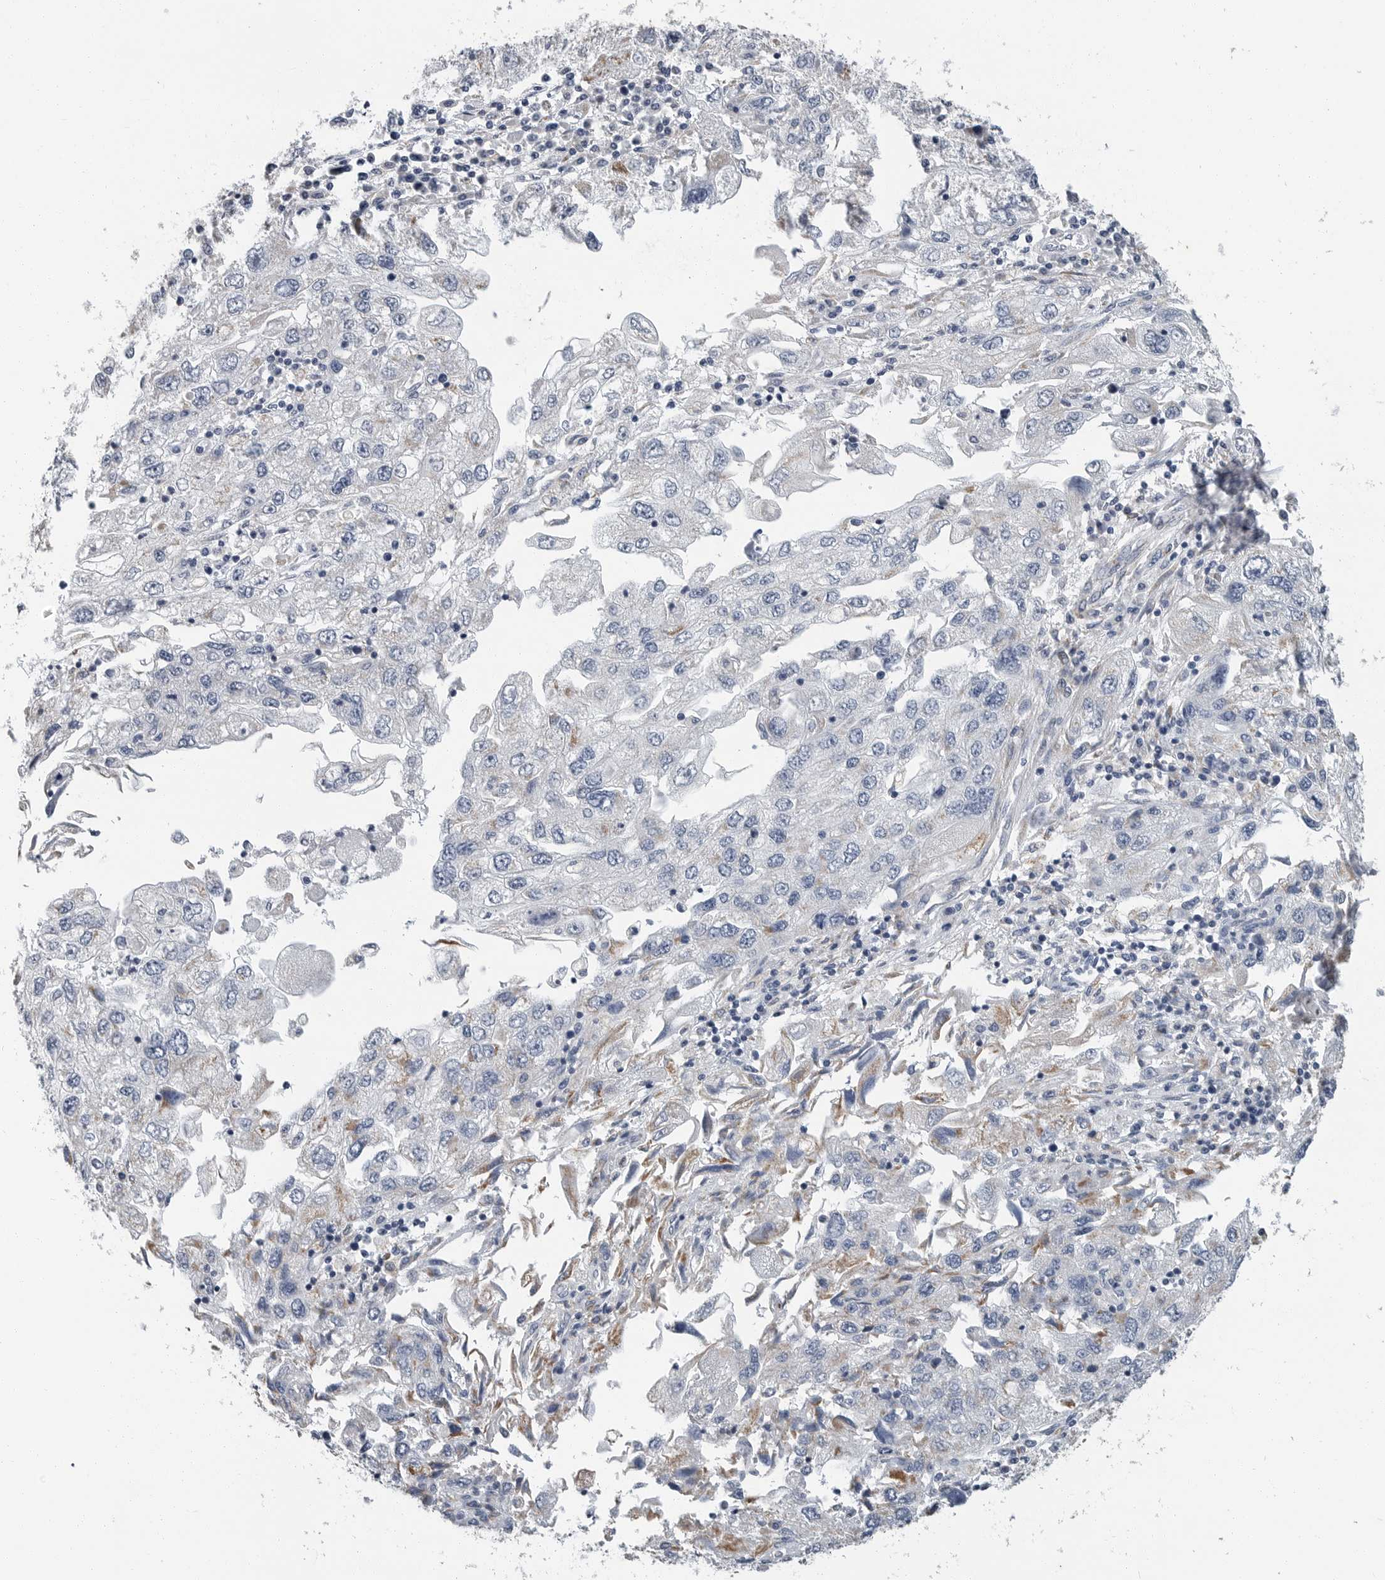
{"staining": {"intensity": "negative", "quantity": "none", "location": "none"}, "tissue": "endometrial cancer", "cell_type": "Tumor cells", "image_type": "cancer", "snomed": [{"axis": "morphology", "description": "Adenocarcinoma, NOS"}, {"axis": "topography", "description": "Endometrium"}], "caption": "Immunohistochemistry (IHC) of human endometrial cancer (adenocarcinoma) exhibits no expression in tumor cells. Brightfield microscopy of IHC stained with DAB (3,3'-diaminobenzidine) (brown) and hematoxylin (blue), captured at high magnification.", "gene": "PLN", "patient": {"sex": "female", "age": 49}}